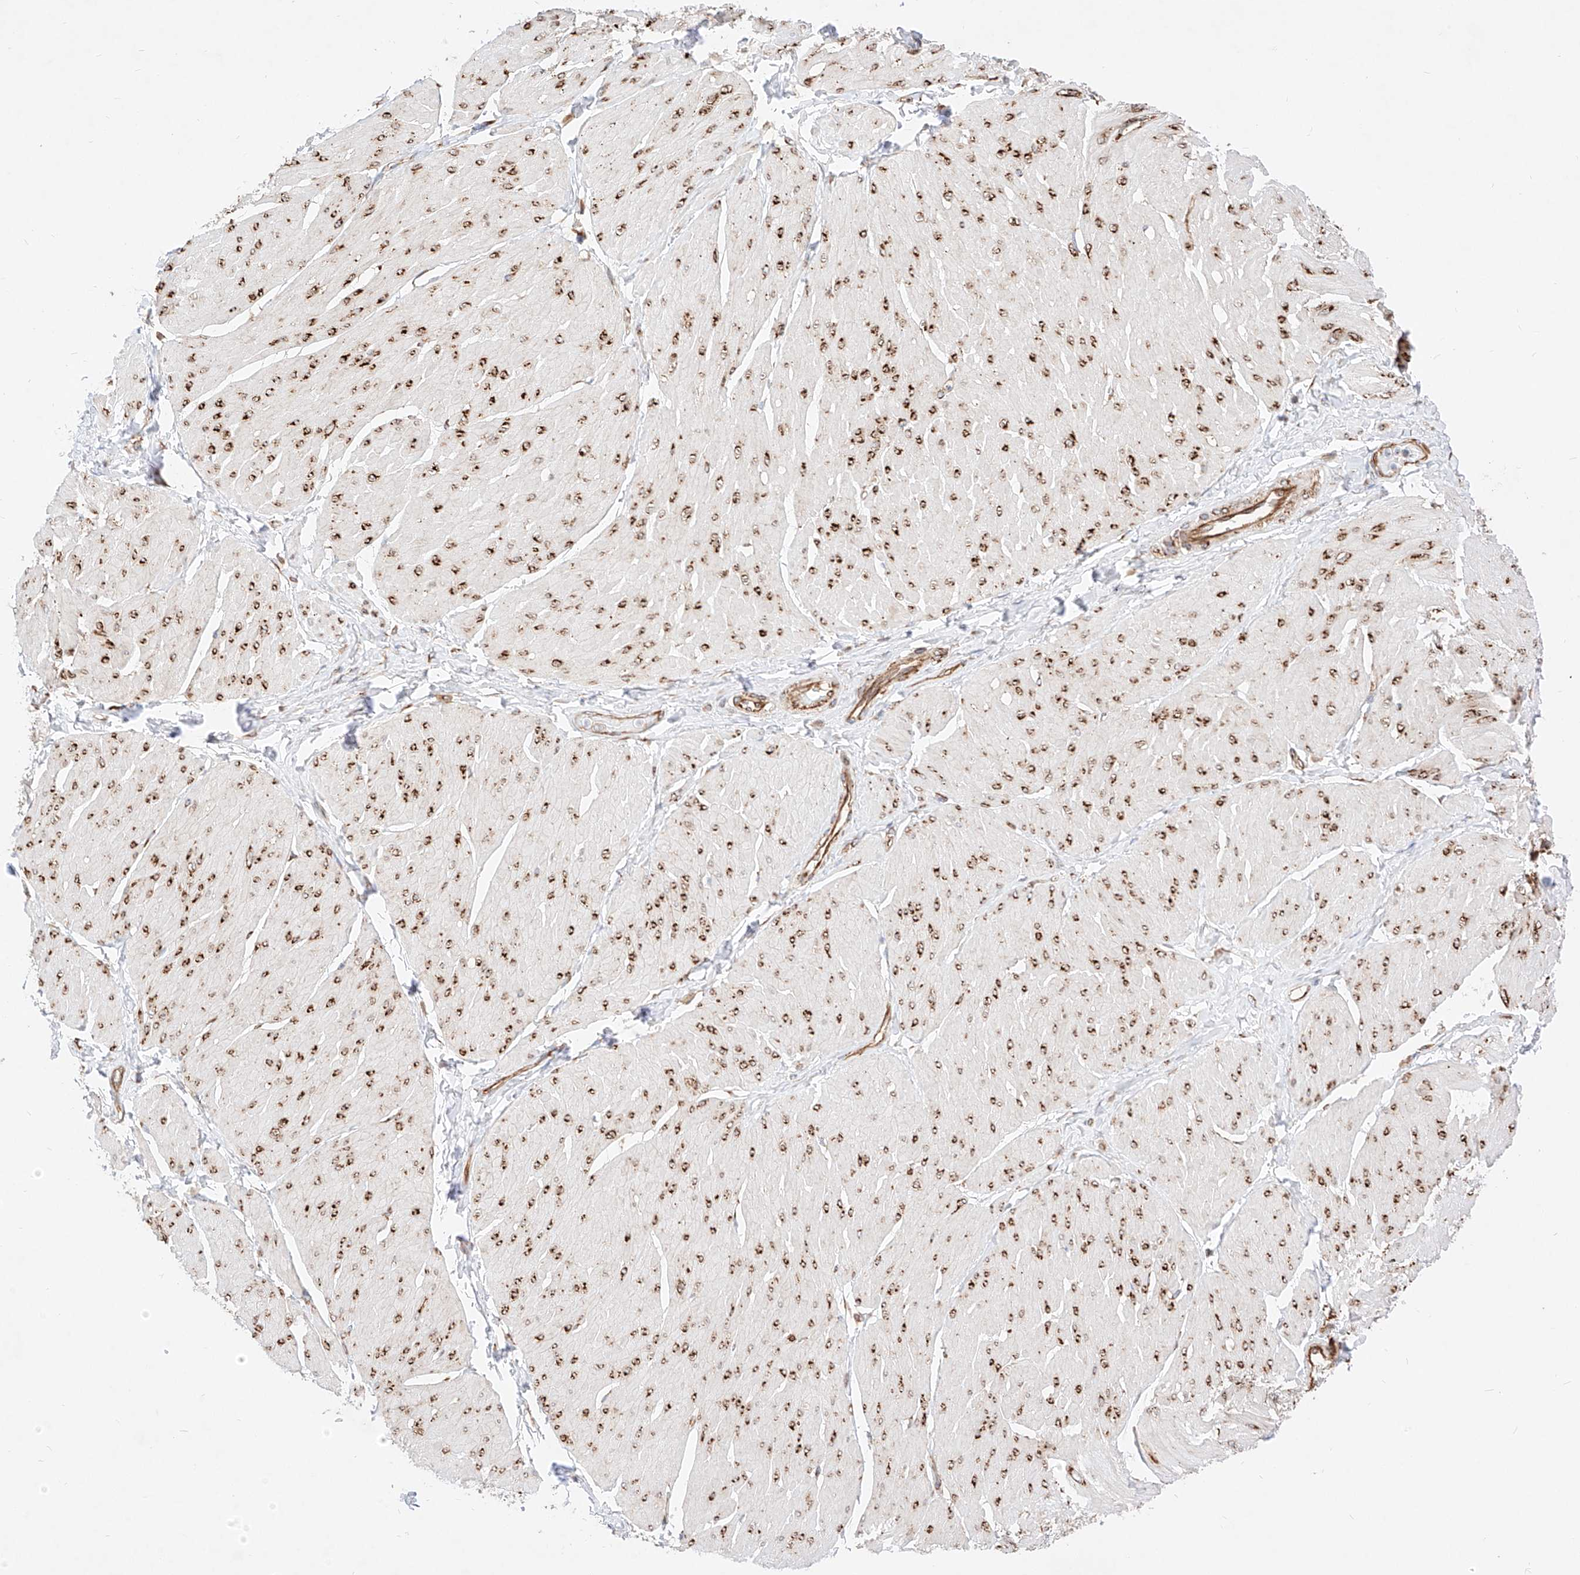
{"staining": {"intensity": "moderate", "quantity": ">75%", "location": "cytoplasmic/membranous"}, "tissue": "smooth muscle", "cell_type": "Smooth muscle cells", "image_type": "normal", "snomed": [{"axis": "morphology", "description": "Urothelial carcinoma, High grade"}, {"axis": "topography", "description": "Urinary bladder"}], "caption": "Moderate cytoplasmic/membranous protein expression is appreciated in about >75% of smooth muscle cells in smooth muscle. (DAB (3,3'-diaminobenzidine) IHC, brown staining for protein, blue staining for nuclei).", "gene": "CSGALNACT2", "patient": {"sex": "male", "age": 46}}